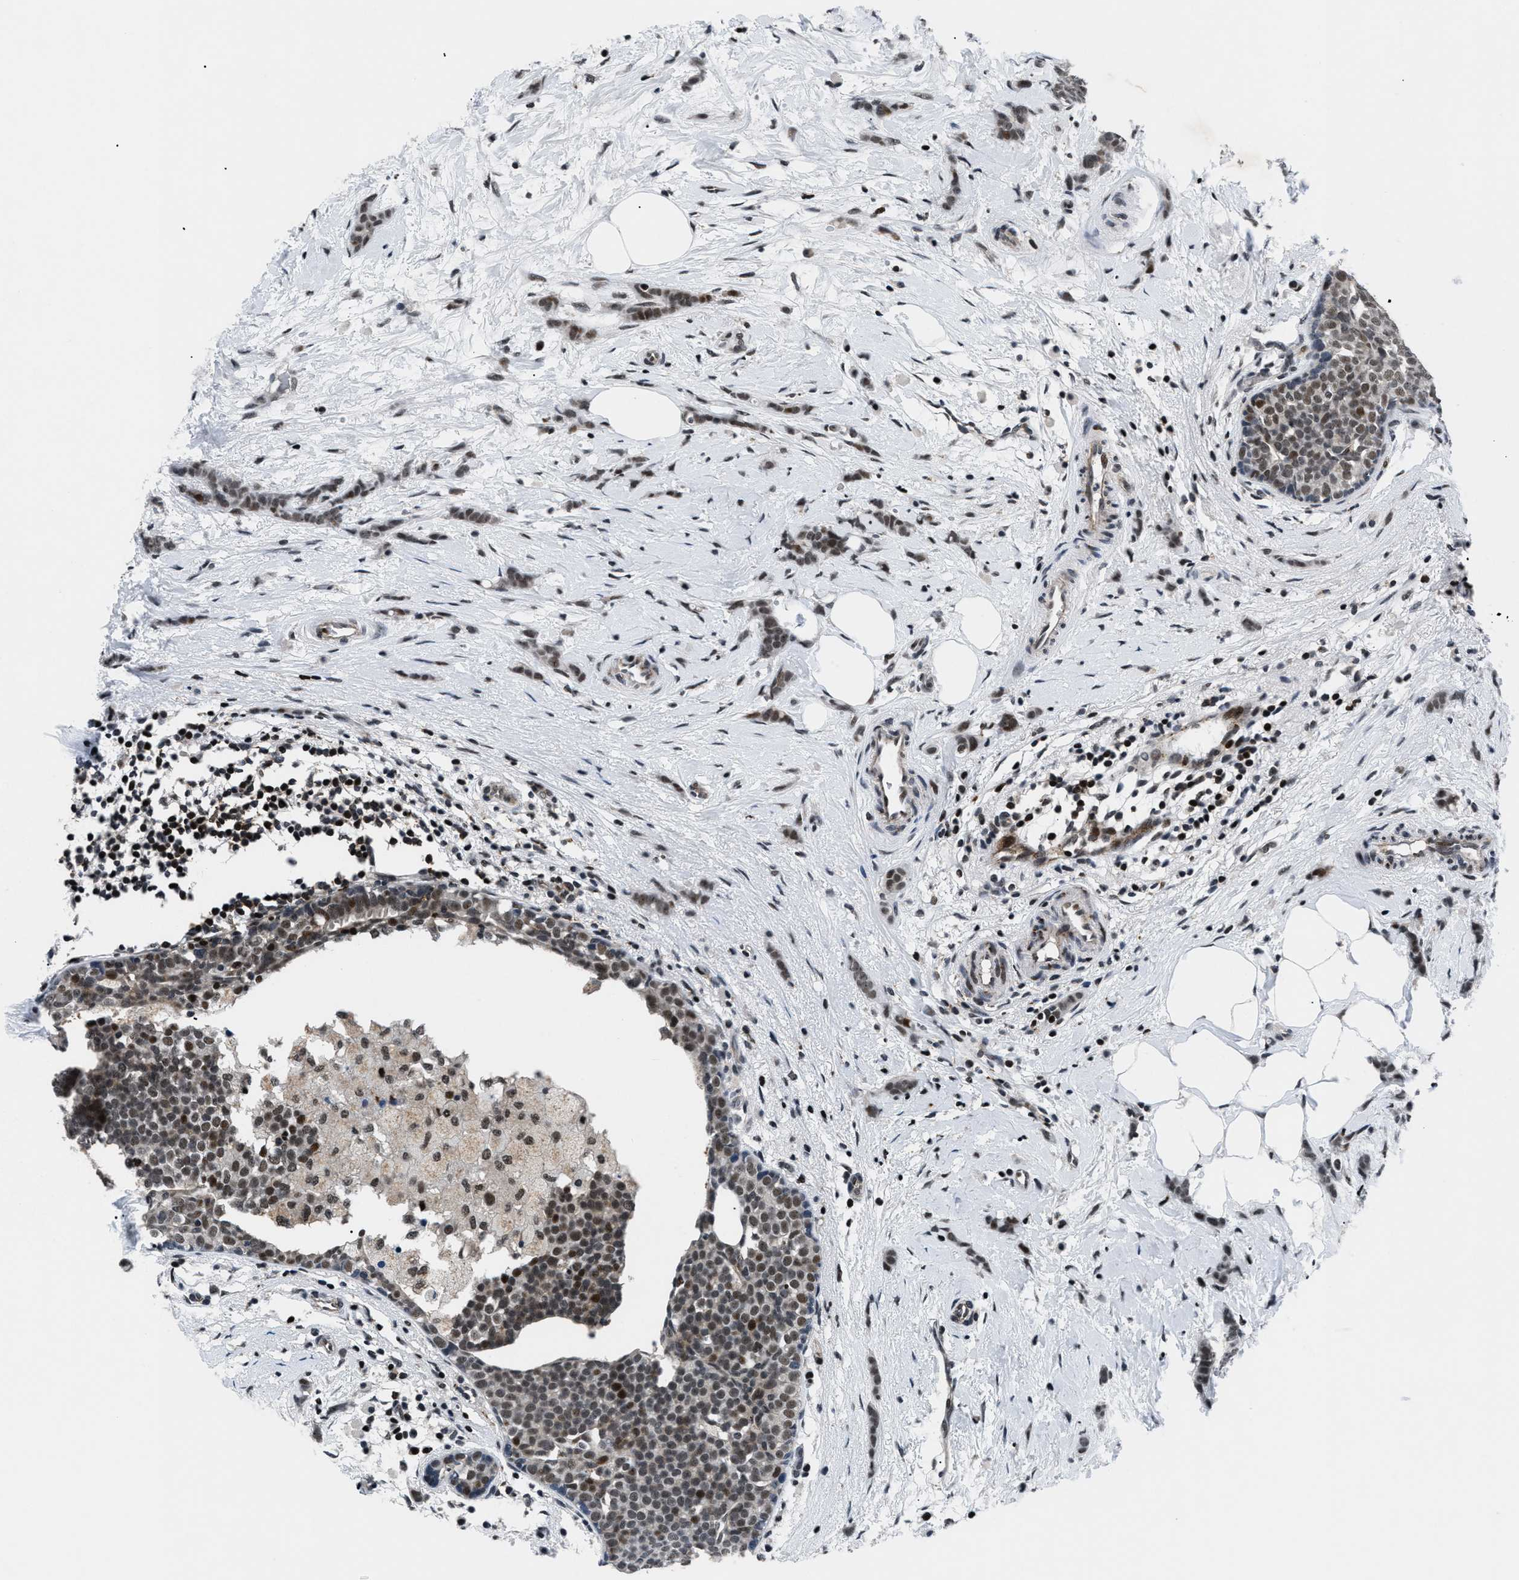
{"staining": {"intensity": "strong", "quantity": ">75%", "location": "nuclear"}, "tissue": "breast cancer", "cell_type": "Tumor cells", "image_type": "cancer", "snomed": [{"axis": "morphology", "description": "Lobular carcinoma, in situ"}, {"axis": "morphology", "description": "Lobular carcinoma"}, {"axis": "topography", "description": "Breast"}], "caption": "Breast cancer (lobular carcinoma in situ) stained with immunohistochemistry exhibits strong nuclear expression in approximately >75% of tumor cells.", "gene": "SMARCB1", "patient": {"sex": "female", "age": 41}}